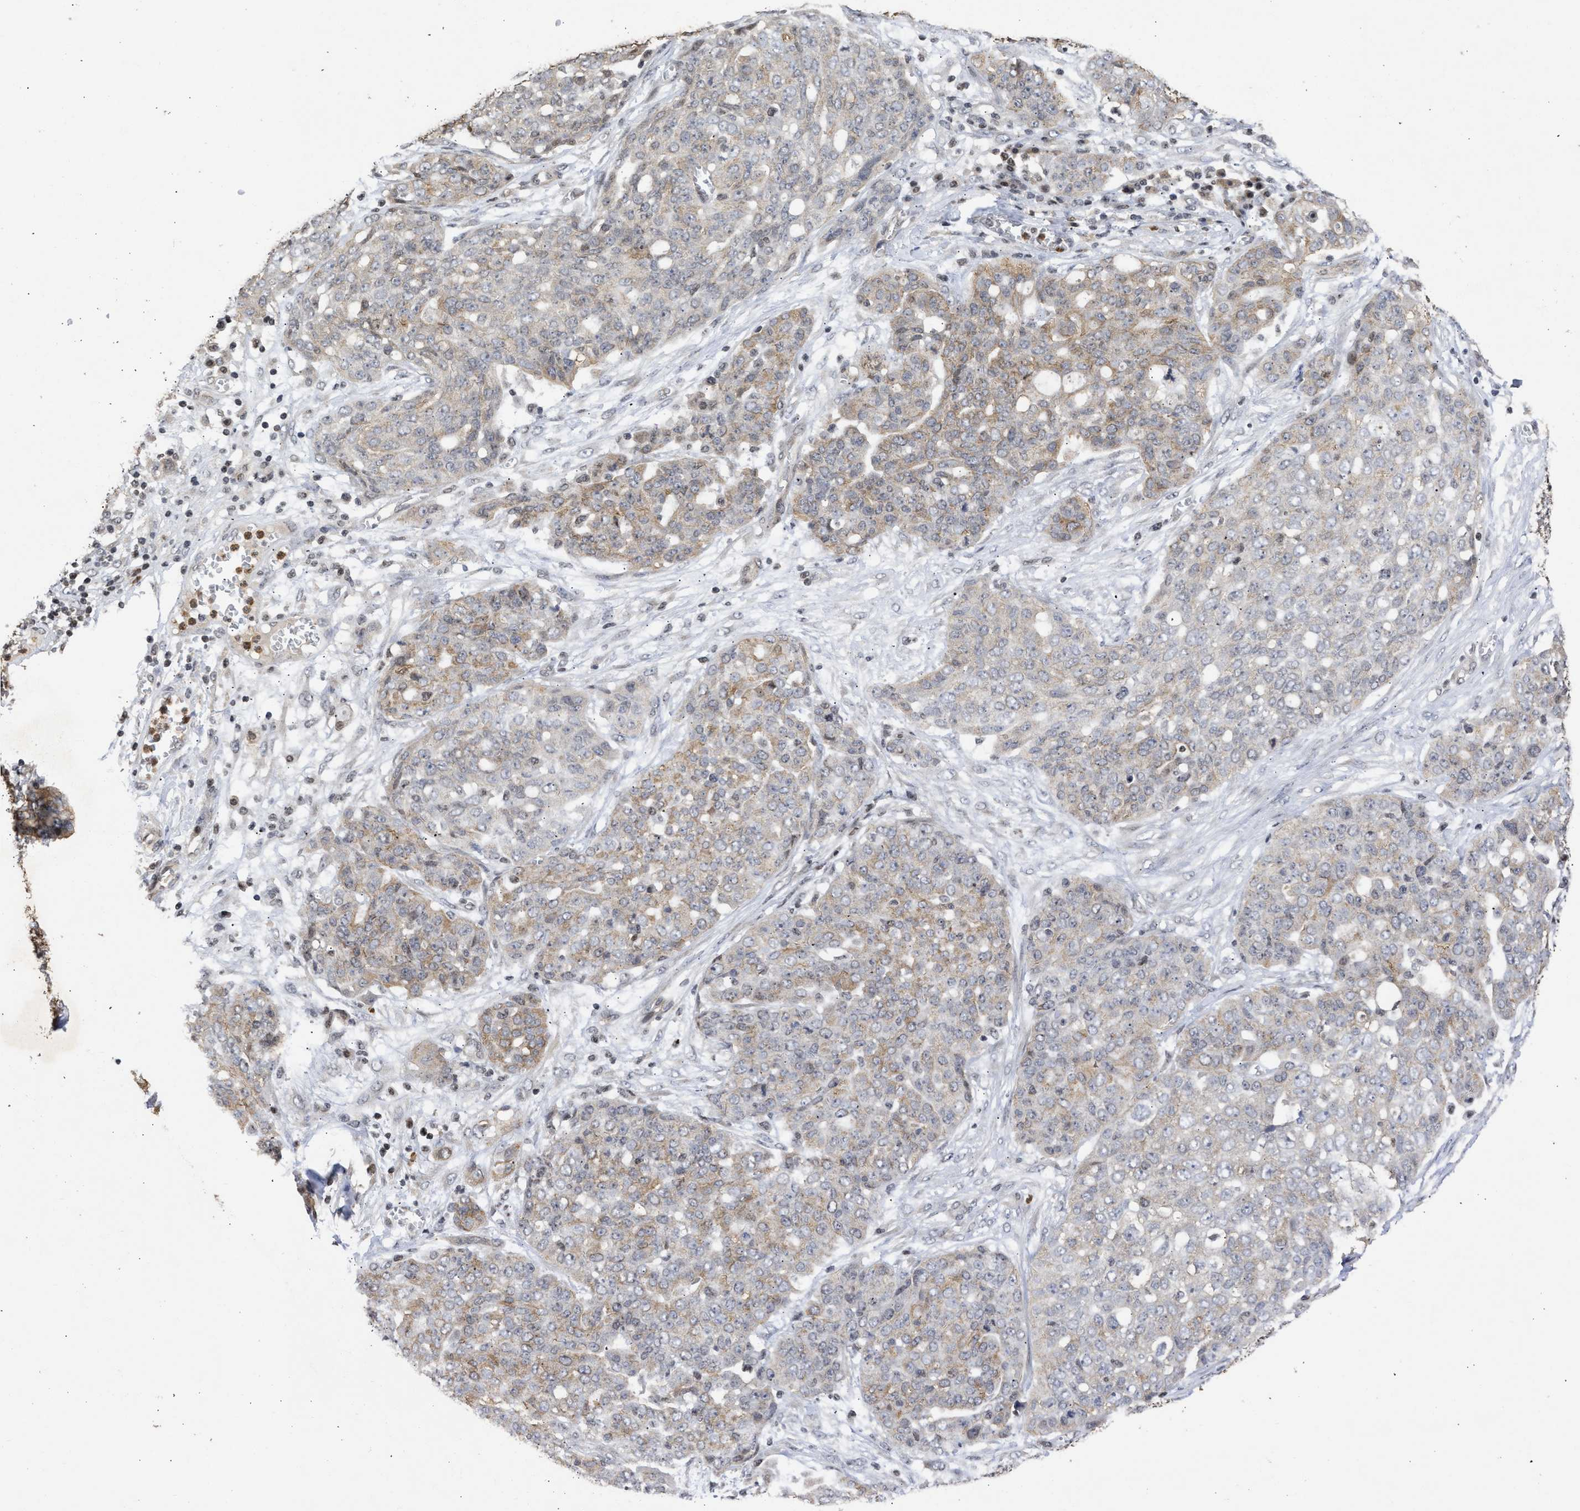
{"staining": {"intensity": "weak", "quantity": "<25%", "location": "cytoplasmic/membranous"}, "tissue": "ovarian cancer", "cell_type": "Tumor cells", "image_type": "cancer", "snomed": [{"axis": "morphology", "description": "Cystadenocarcinoma, serous, NOS"}, {"axis": "topography", "description": "Soft tissue"}, {"axis": "topography", "description": "Ovary"}], "caption": "High power microscopy image of an IHC micrograph of serous cystadenocarcinoma (ovarian), revealing no significant staining in tumor cells. The staining was performed using DAB to visualize the protein expression in brown, while the nuclei were stained in blue with hematoxylin (Magnification: 20x).", "gene": "ENSG00000142539", "patient": {"sex": "female", "age": 57}}